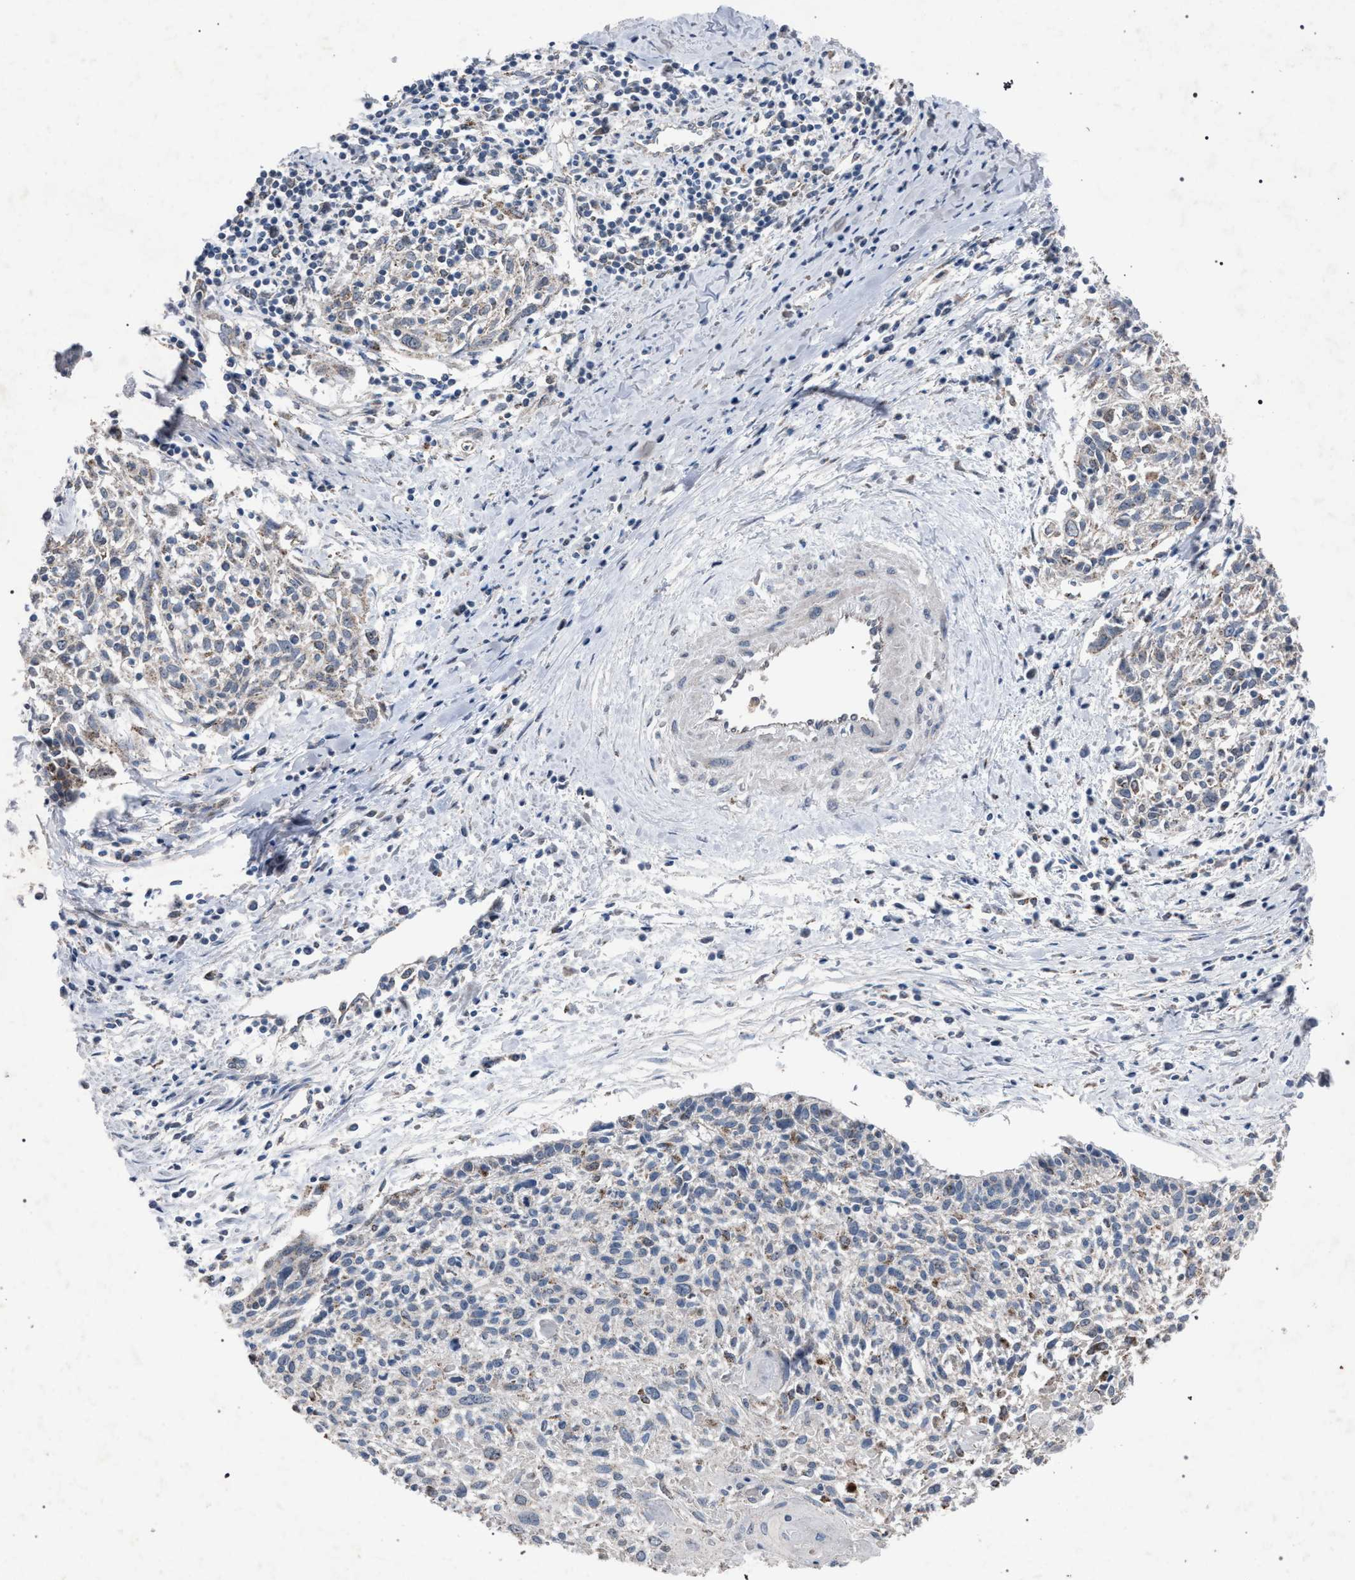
{"staining": {"intensity": "negative", "quantity": "none", "location": "none"}, "tissue": "cervical cancer", "cell_type": "Tumor cells", "image_type": "cancer", "snomed": [{"axis": "morphology", "description": "Squamous cell carcinoma, NOS"}, {"axis": "topography", "description": "Cervix"}], "caption": "There is no significant expression in tumor cells of cervical squamous cell carcinoma. The staining is performed using DAB brown chromogen with nuclei counter-stained in using hematoxylin.", "gene": "HSD17B4", "patient": {"sex": "female", "age": 51}}